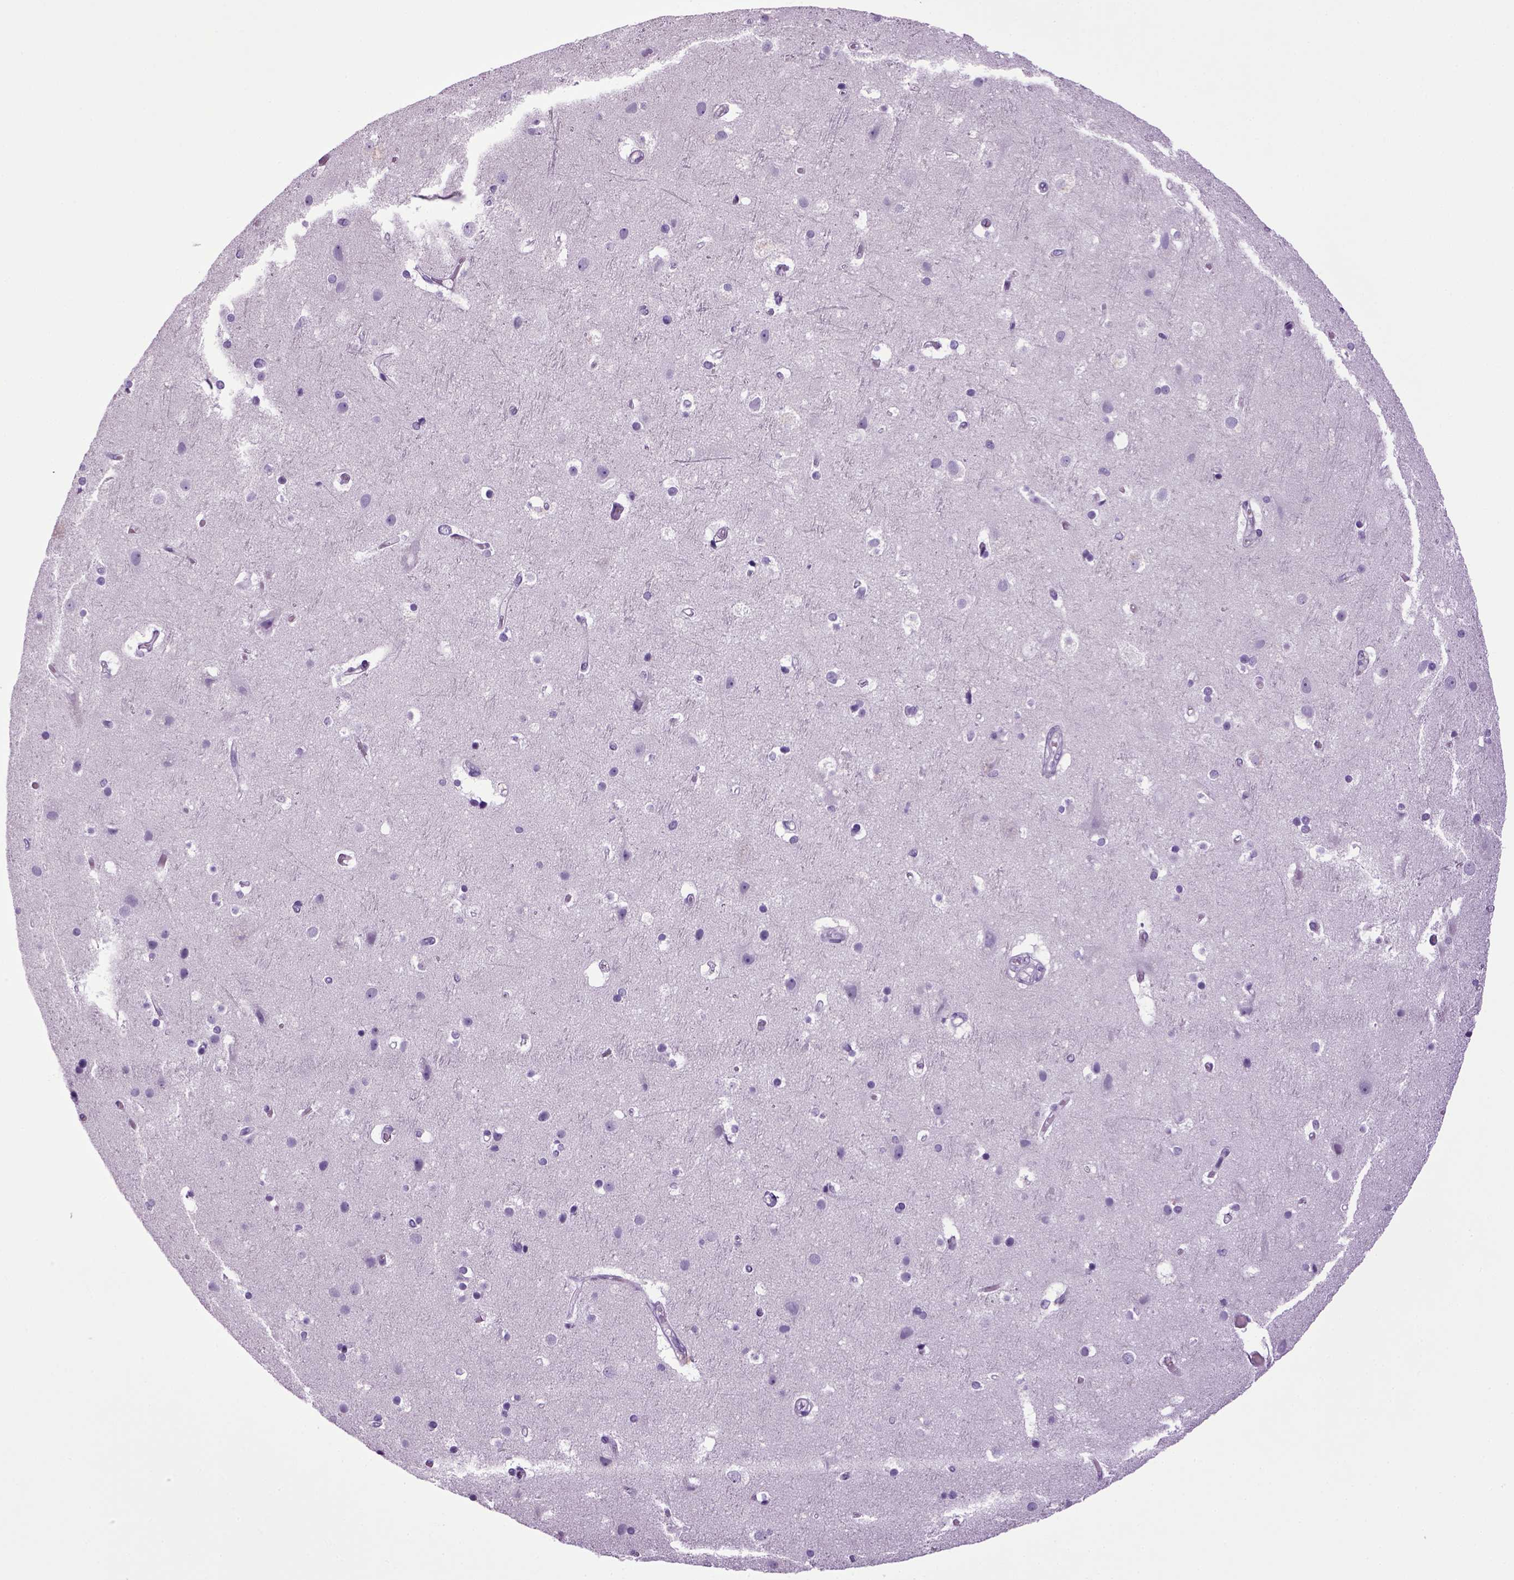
{"staining": {"intensity": "negative", "quantity": "none", "location": "none"}, "tissue": "cerebral cortex", "cell_type": "Endothelial cells", "image_type": "normal", "snomed": [{"axis": "morphology", "description": "Normal tissue, NOS"}, {"axis": "topography", "description": "Cerebral cortex"}], "caption": "Immunohistochemistry (IHC) of unremarkable cerebral cortex shows no positivity in endothelial cells.", "gene": "HMCN2", "patient": {"sex": "female", "age": 52}}